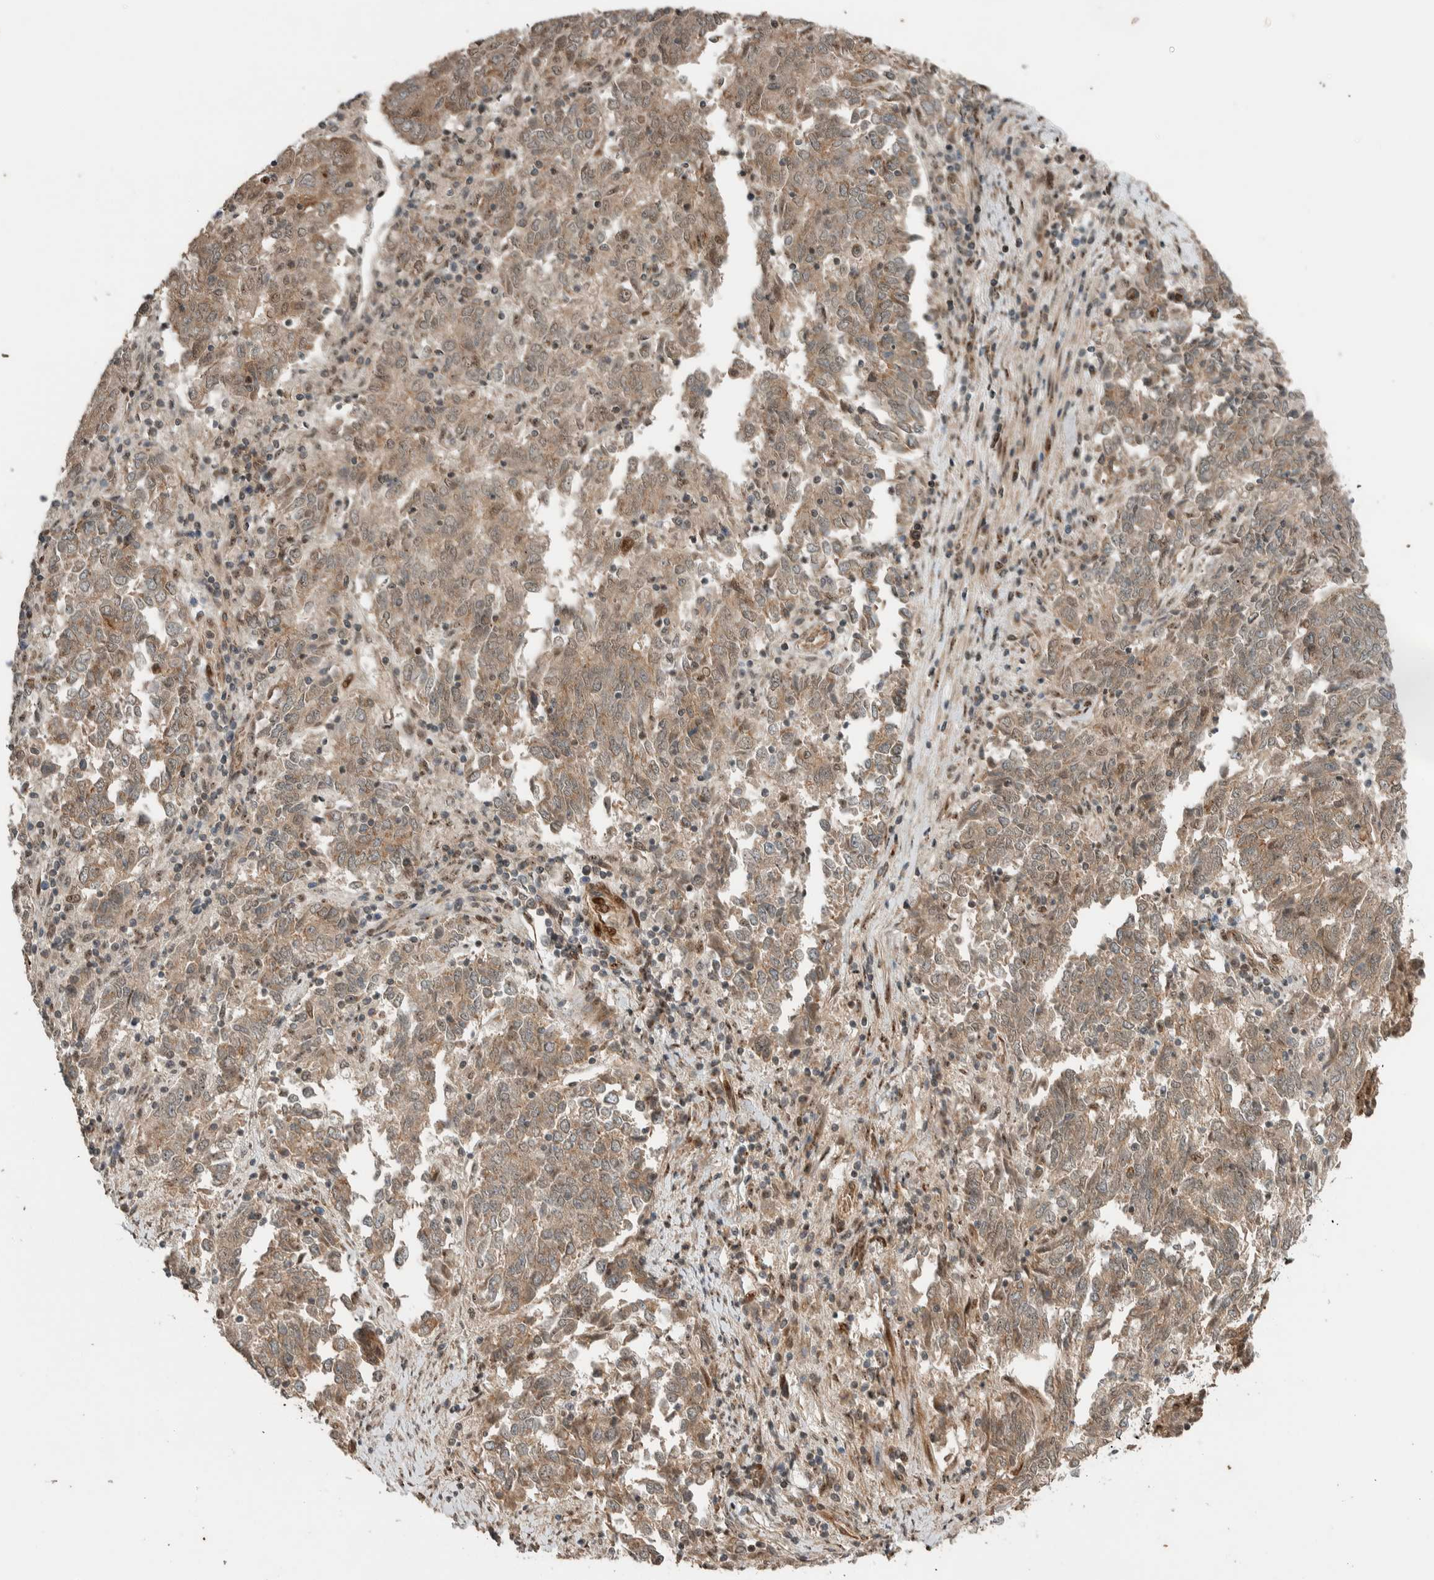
{"staining": {"intensity": "weak", "quantity": ">75%", "location": "cytoplasmic/membranous,nuclear"}, "tissue": "endometrial cancer", "cell_type": "Tumor cells", "image_type": "cancer", "snomed": [{"axis": "morphology", "description": "Adenocarcinoma, NOS"}, {"axis": "topography", "description": "Endometrium"}], "caption": "Tumor cells show low levels of weak cytoplasmic/membranous and nuclear staining in approximately >75% of cells in endometrial cancer.", "gene": "STXBP4", "patient": {"sex": "female", "age": 80}}